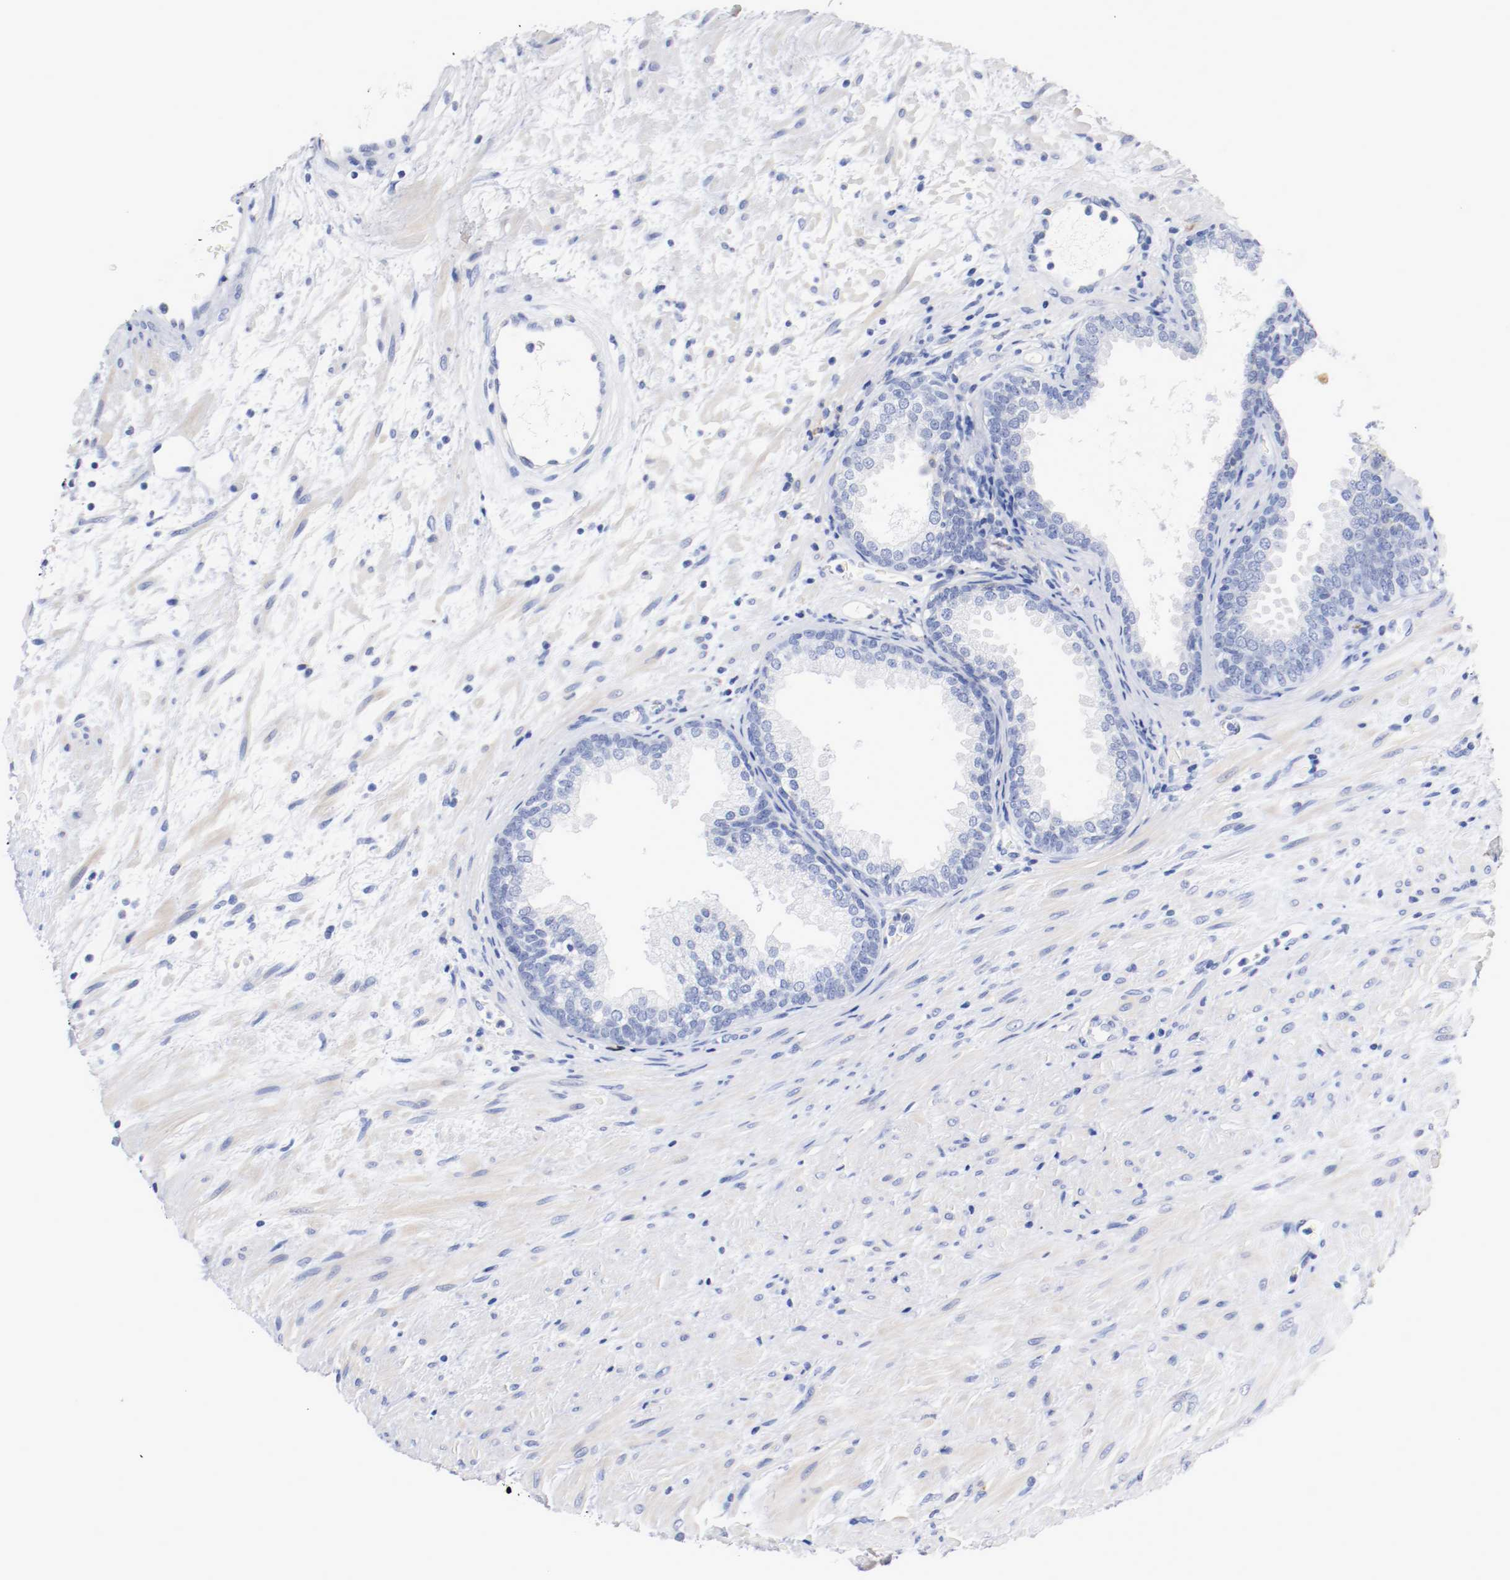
{"staining": {"intensity": "negative", "quantity": "none", "location": "none"}, "tissue": "prostate", "cell_type": "Glandular cells", "image_type": "normal", "snomed": [{"axis": "morphology", "description": "Normal tissue, NOS"}, {"axis": "topography", "description": "Prostate"}], "caption": "Glandular cells are negative for protein expression in normal human prostate. The staining is performed using DAB brown chromogen with nuclei counter-stained in using hematoxylin.", "gene": "FGFBP1", "patient": {"sex": "male", "age": 76}}